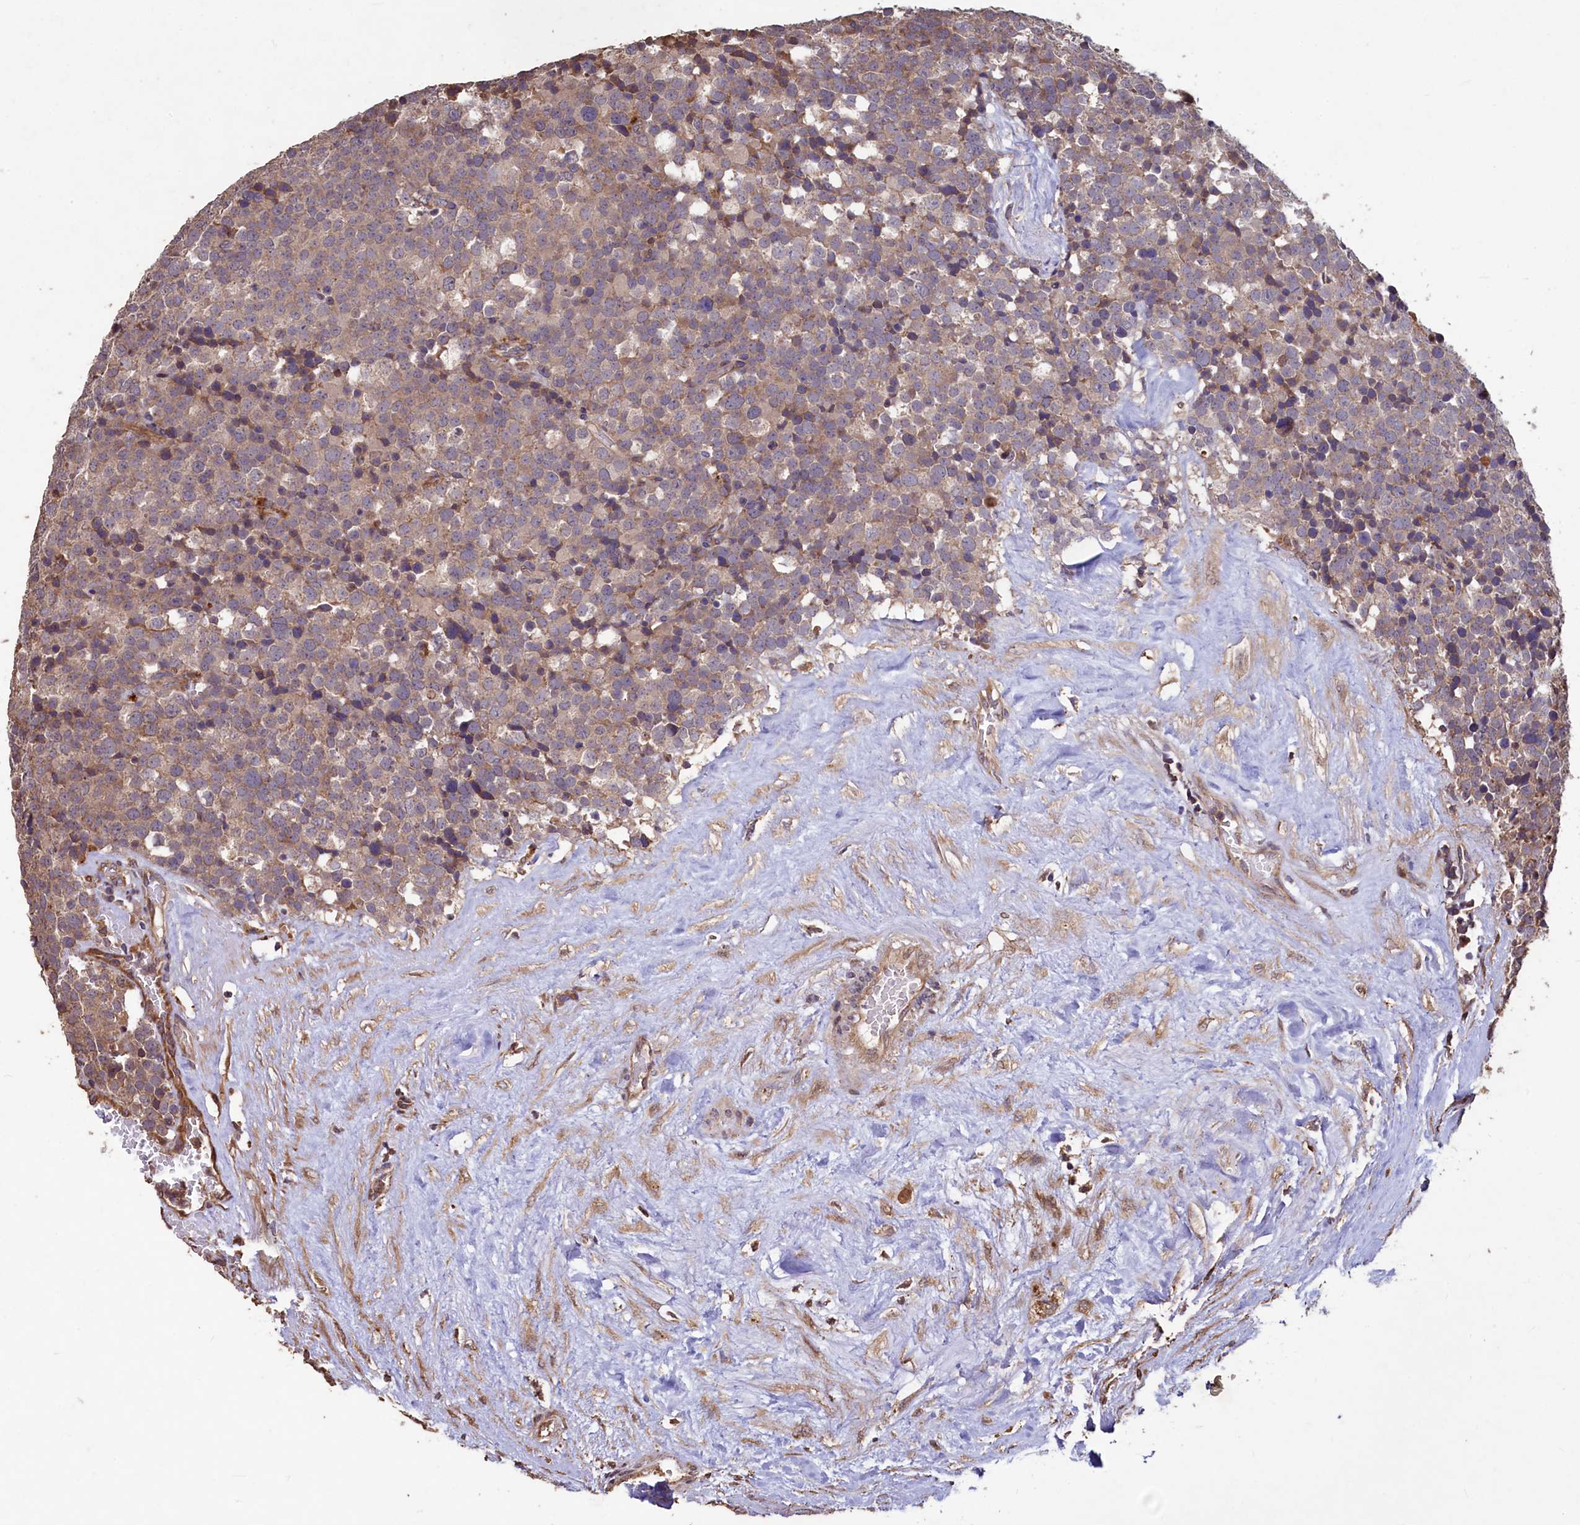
{"staining": {"intensity": "weak", "quantity": ">75%", "location": "cytoplasmic/membranous"}, "tissue": "testis cancer", "cell_type": "Tumor cells", "image_type": "cancer", "snomed": [{"axis": "morphology", "description": "Seminoma, NOS"}, {"axis": "topography", "description": "Testis"}], "caption": "Seminoma (testis) stained with a protein marker demonstrates weak staining in tumor cells.", "gene": "TMEM98", "patient": {"sex": "male", "age": 71}}